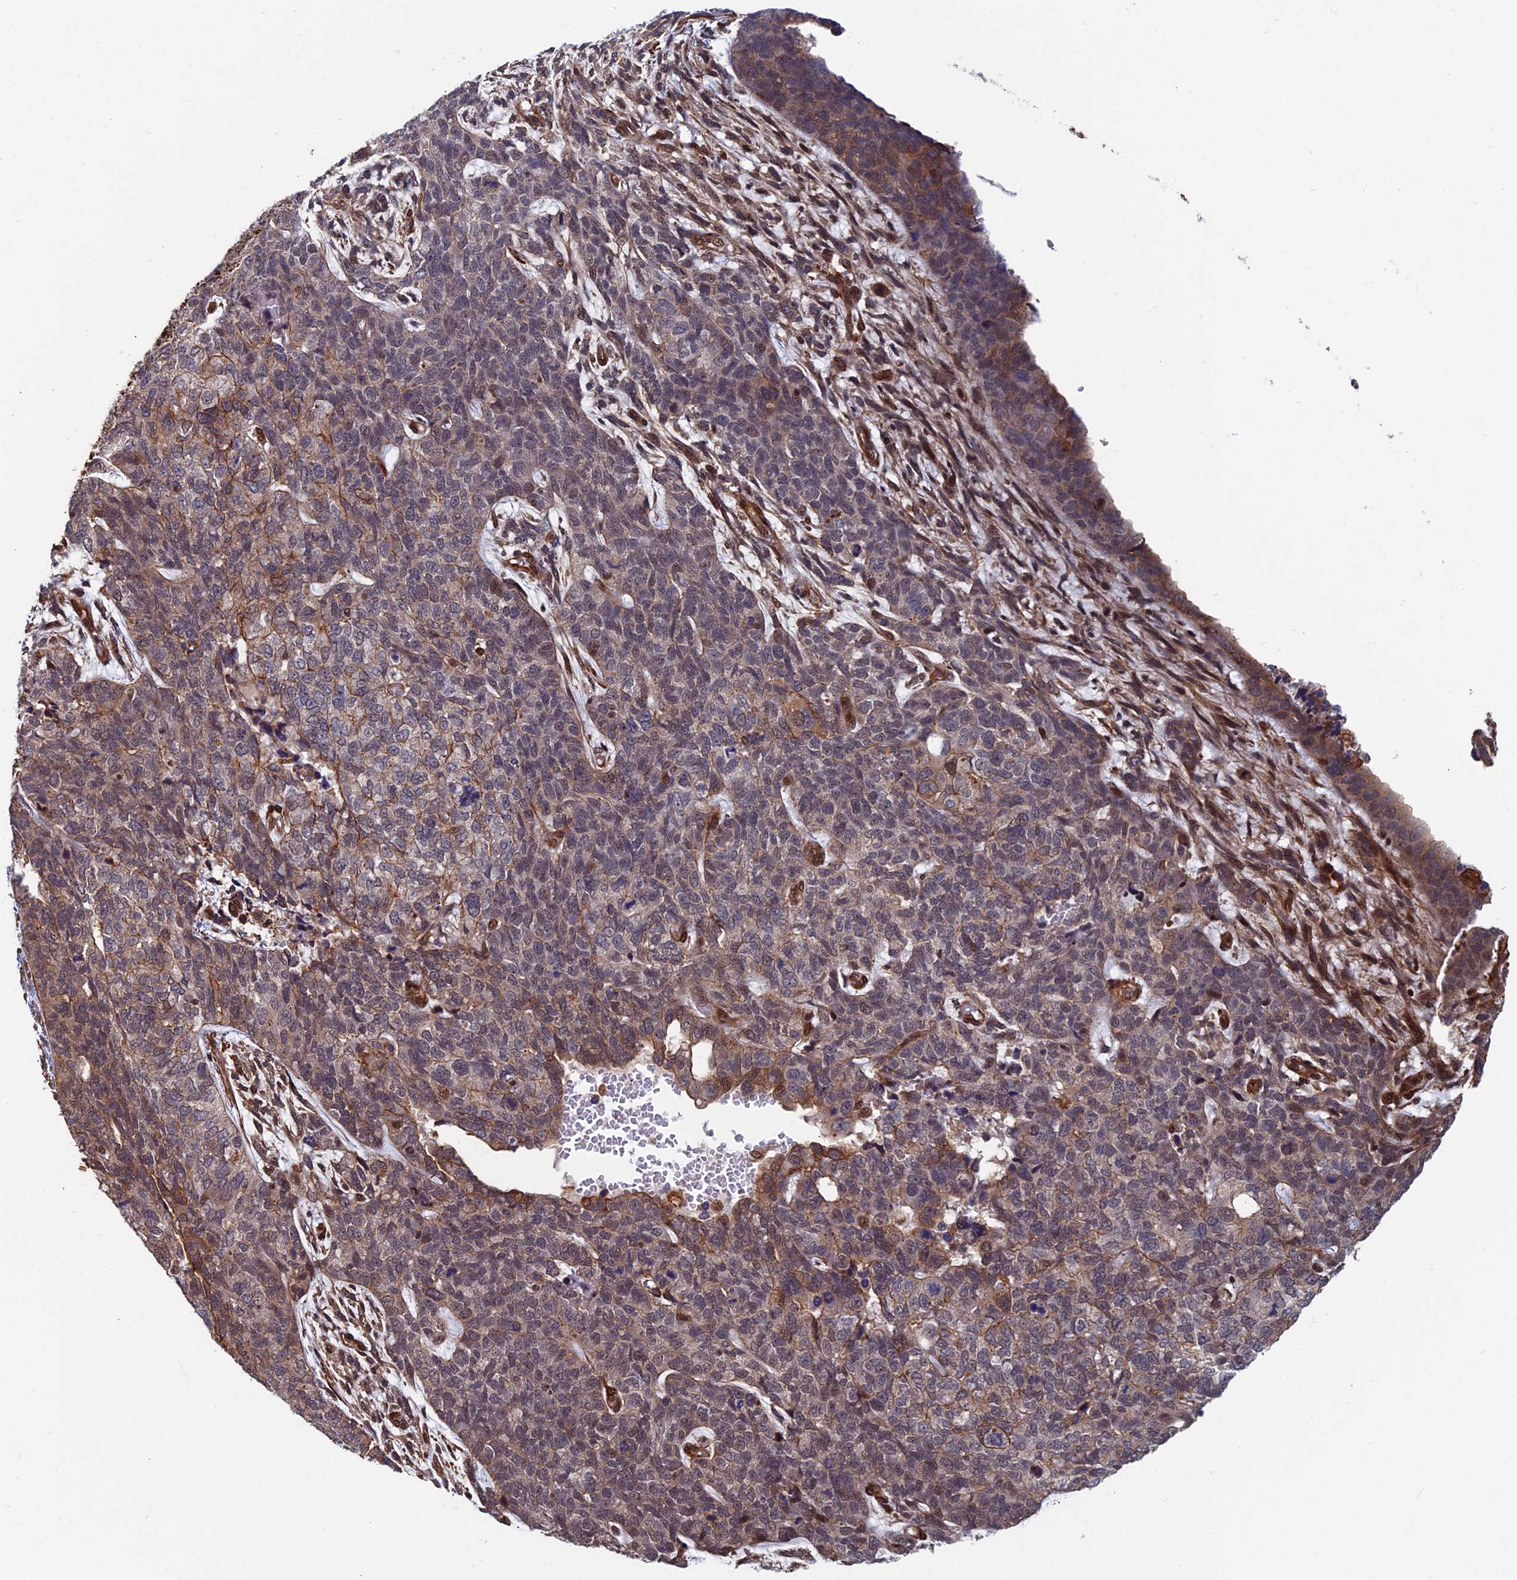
{"staining": {"intensity": "weak", "quantity": "25%-75%", "location": "cytoplasmic/membranous"}, "tissue": "cervical cancer", "cell_type": "Tumor cells", "image_type": "cancer", "snomed": [{"axis": "morphology", "description": "Squamous cell carcinoma, NOS"}, {"axis": "topography", "description": "Cervix"}], "caption": "Immunohistochemistry photomicrograph of cervical cancer stained for a protein (brown), which reveals low levels of weak cytoplasmic/membranous staining in about 25%-75% of tumor cells.", "gene": "CTDP1", "patient": {"sex": "female", "age": 63}}